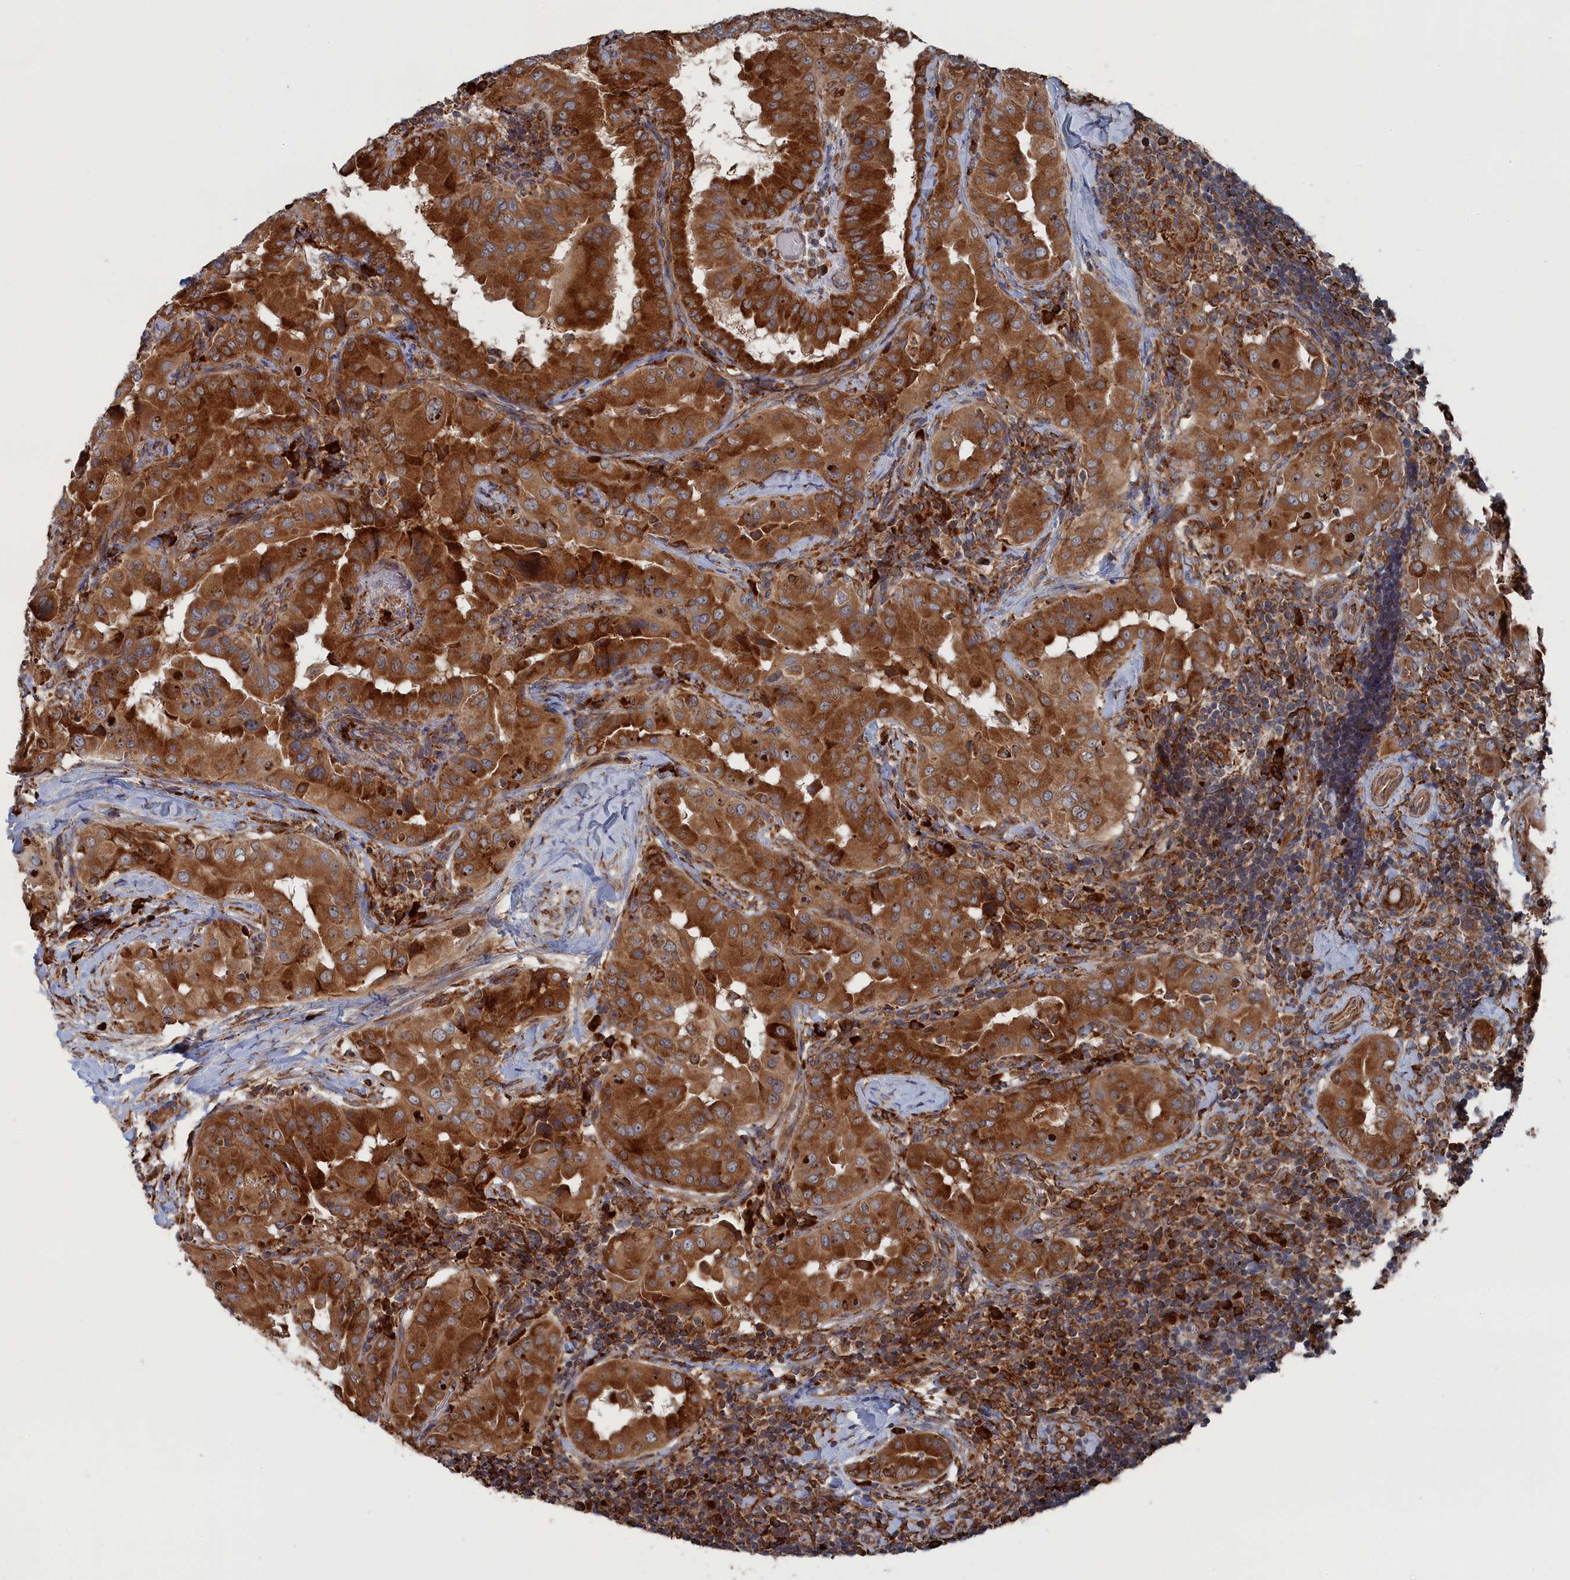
{"staining": {"intensity": "strong", "quantity": ">75%", "location": "cytoplasmic/membranous"}, "tissue": "thyroid cancer", "cell_type": "Tumor cells", "image_type": "cancer", "snomed": [{"axis": "morphology", "description": "Papillary adenocarcinoma, NOS"}, {"axis": "topography", "description": "Thyroid gland"}], "caption": "High-power microscopy captured an immunohistochemistry image of papillary adenocarcinoma (thyroid), revealing strong cytoplasmic/membranous staining in about >75% of tumor cells. (DAB = brown stain, brightfield microscopy at high magnification).", "gene": "BPIFB6", "patient": {"sex": "male", "age": 33}}